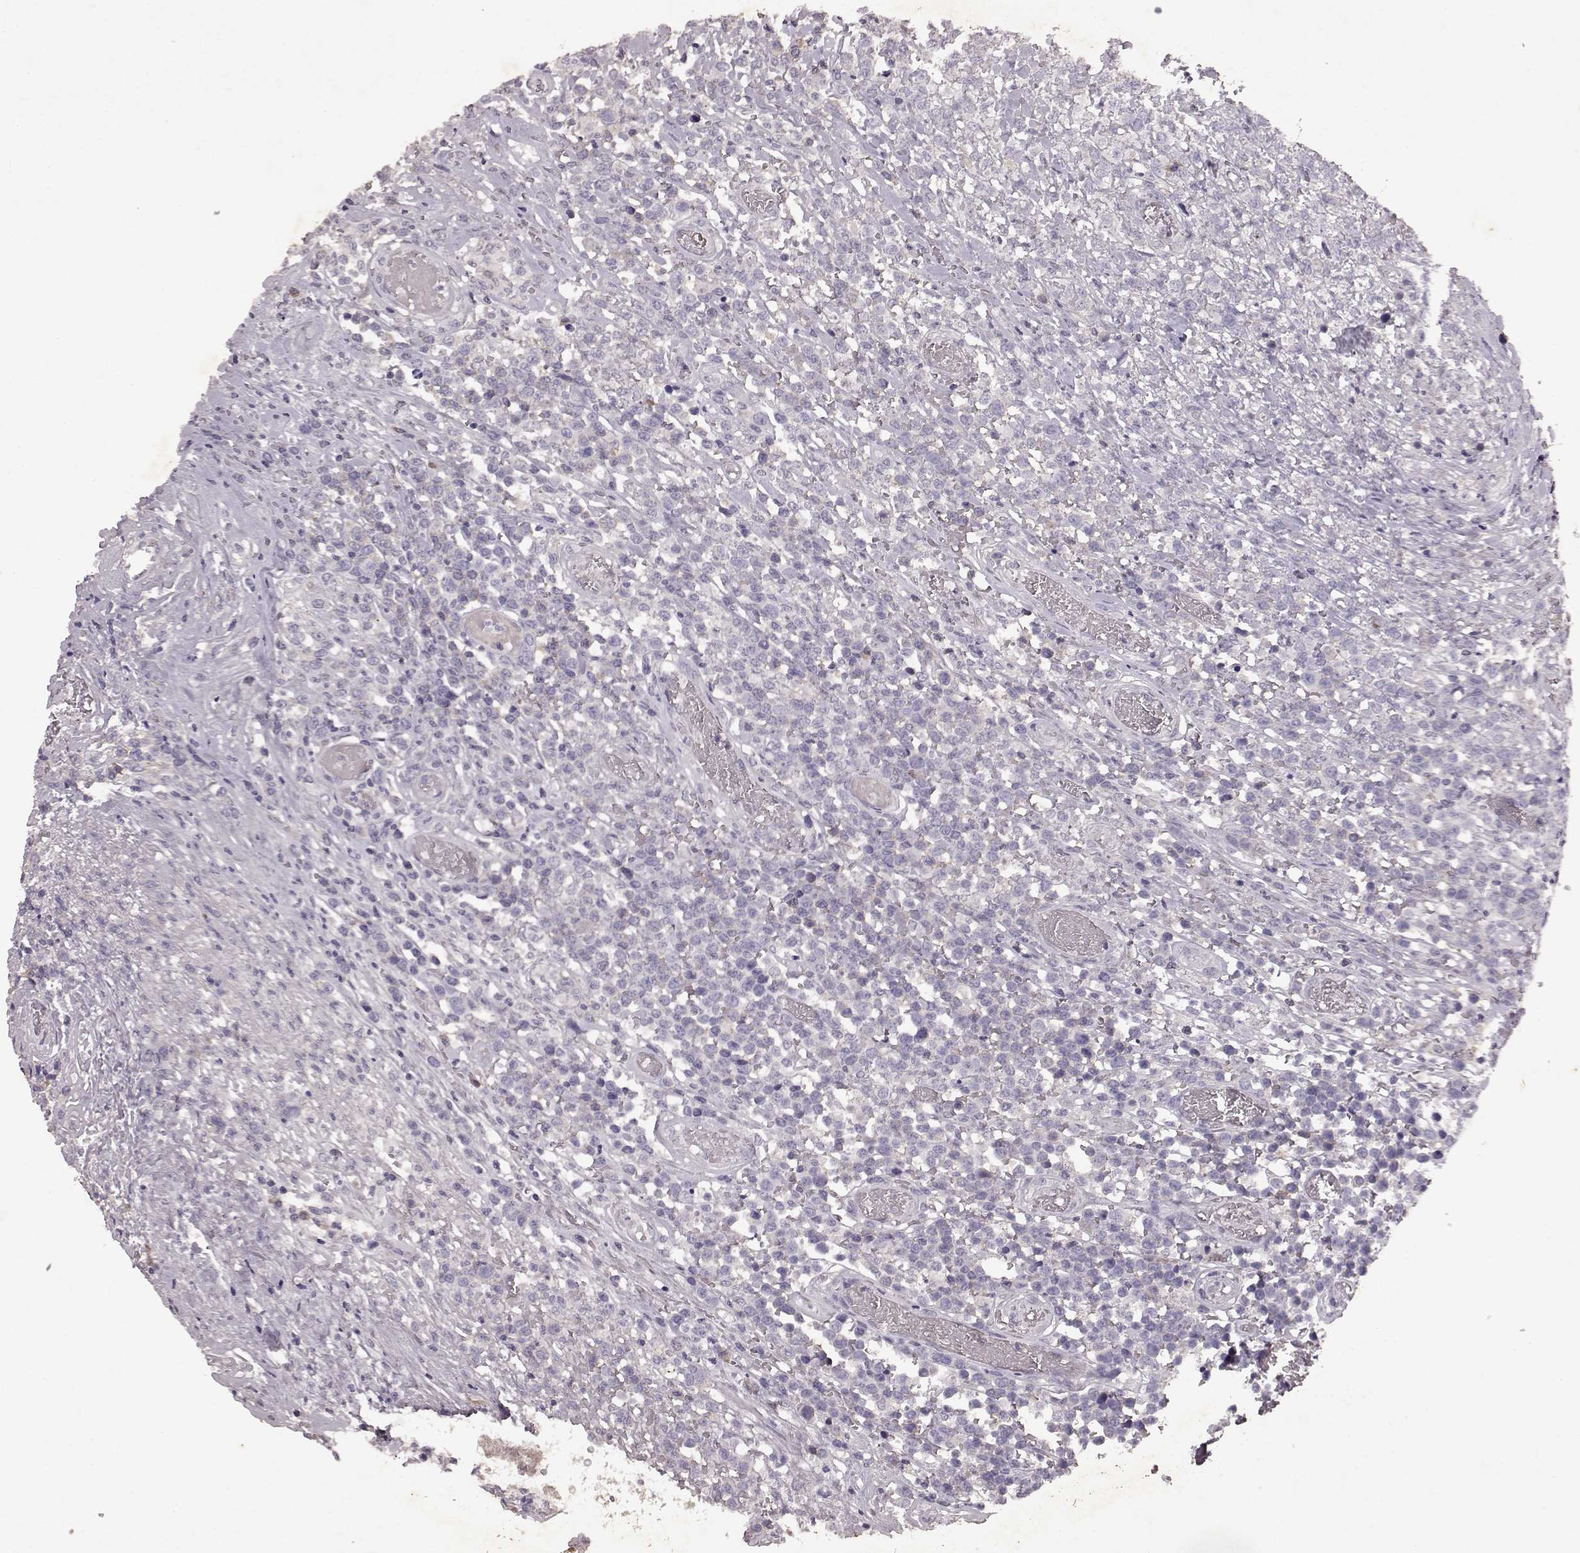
{"staining": {"intensity": "negative", "quantity": "none", "location": "none"}, "tissue": "lymphoma", "cell_type": "Tumor cells", "image_type": "cancer", "snomed": [{"axis": "morphology", "description": "Malignant lymphoma, non-Hodgkin's type, High grade"}, {"axis": "topography", "description": "Soft tissue"}], "caption": "High-grade malignant lymphoma, non-Hodgkin's type was stained to show a protein in brown. There is no significant staining in tumor cells.", "gene": "FRRS1L", "patient": {"sex": "female", "age": 56}}